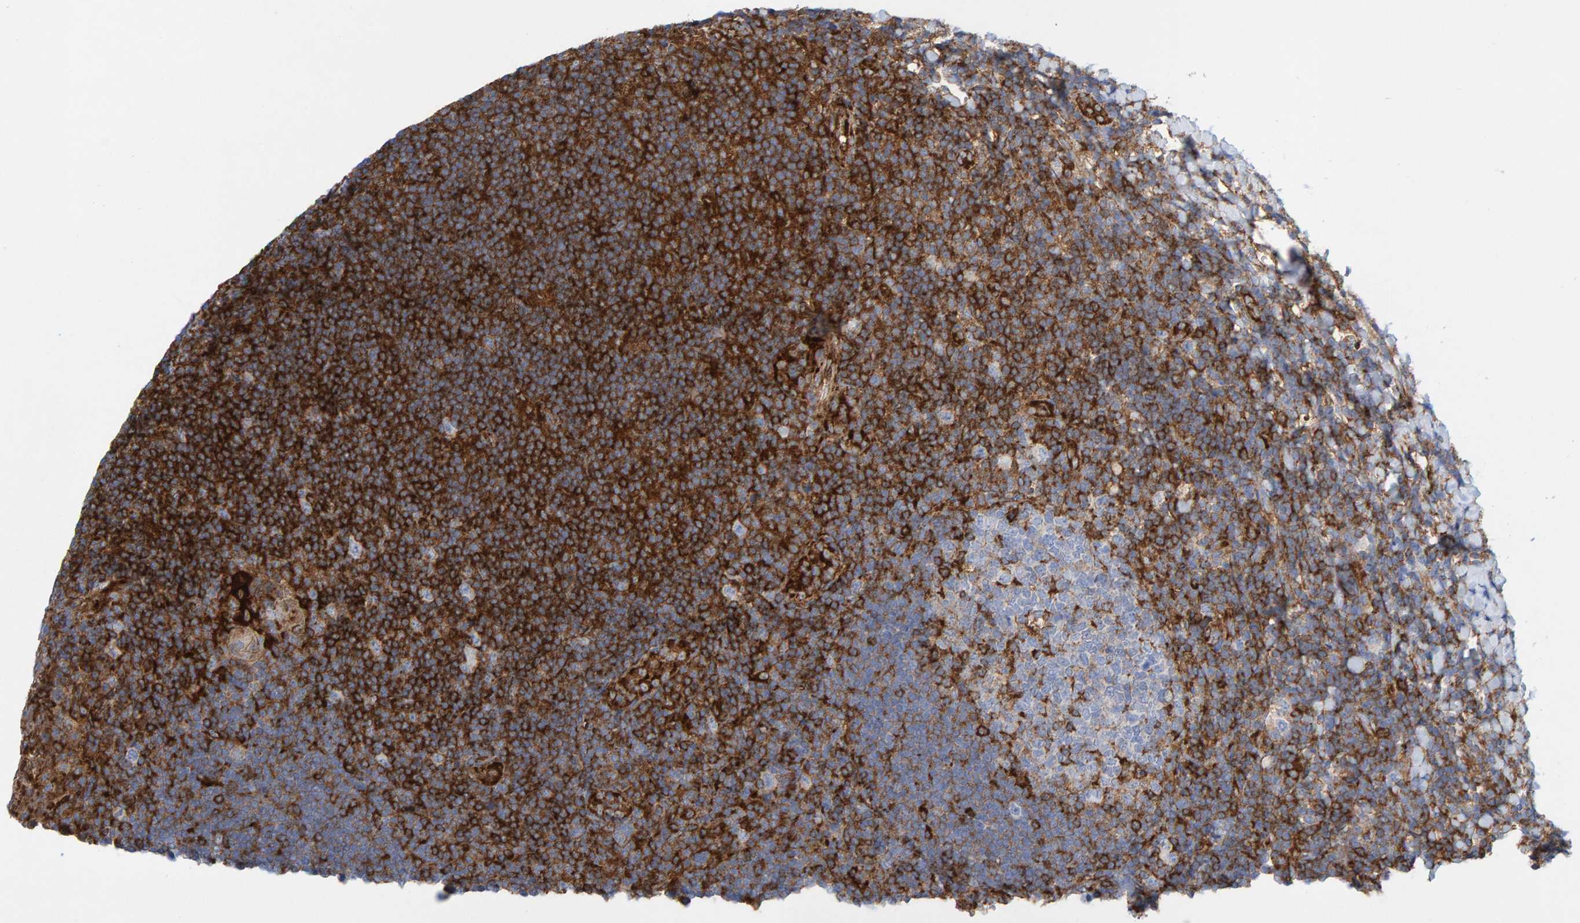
{"staining": {"intensity": "strong", "quantity": "<25%", "location": "cytoplasmic/membranous"}, "tissue": "tonsil", "cell_type": "Germinal center cells", "image_type": "normal", "snomed": [{"axis": "morphology", "description": "Normal tissue, NOS"}, {"axis": "topography", "description": "Tonsil"}], "caption": "Protein expression analysis of unremarkable tonsil demonstrates strong cytoplasmic/membranous staining in approximately <25% of germinal center cells.", "gene": "MVP", "patient": {"sex": "male", "age": 37}}